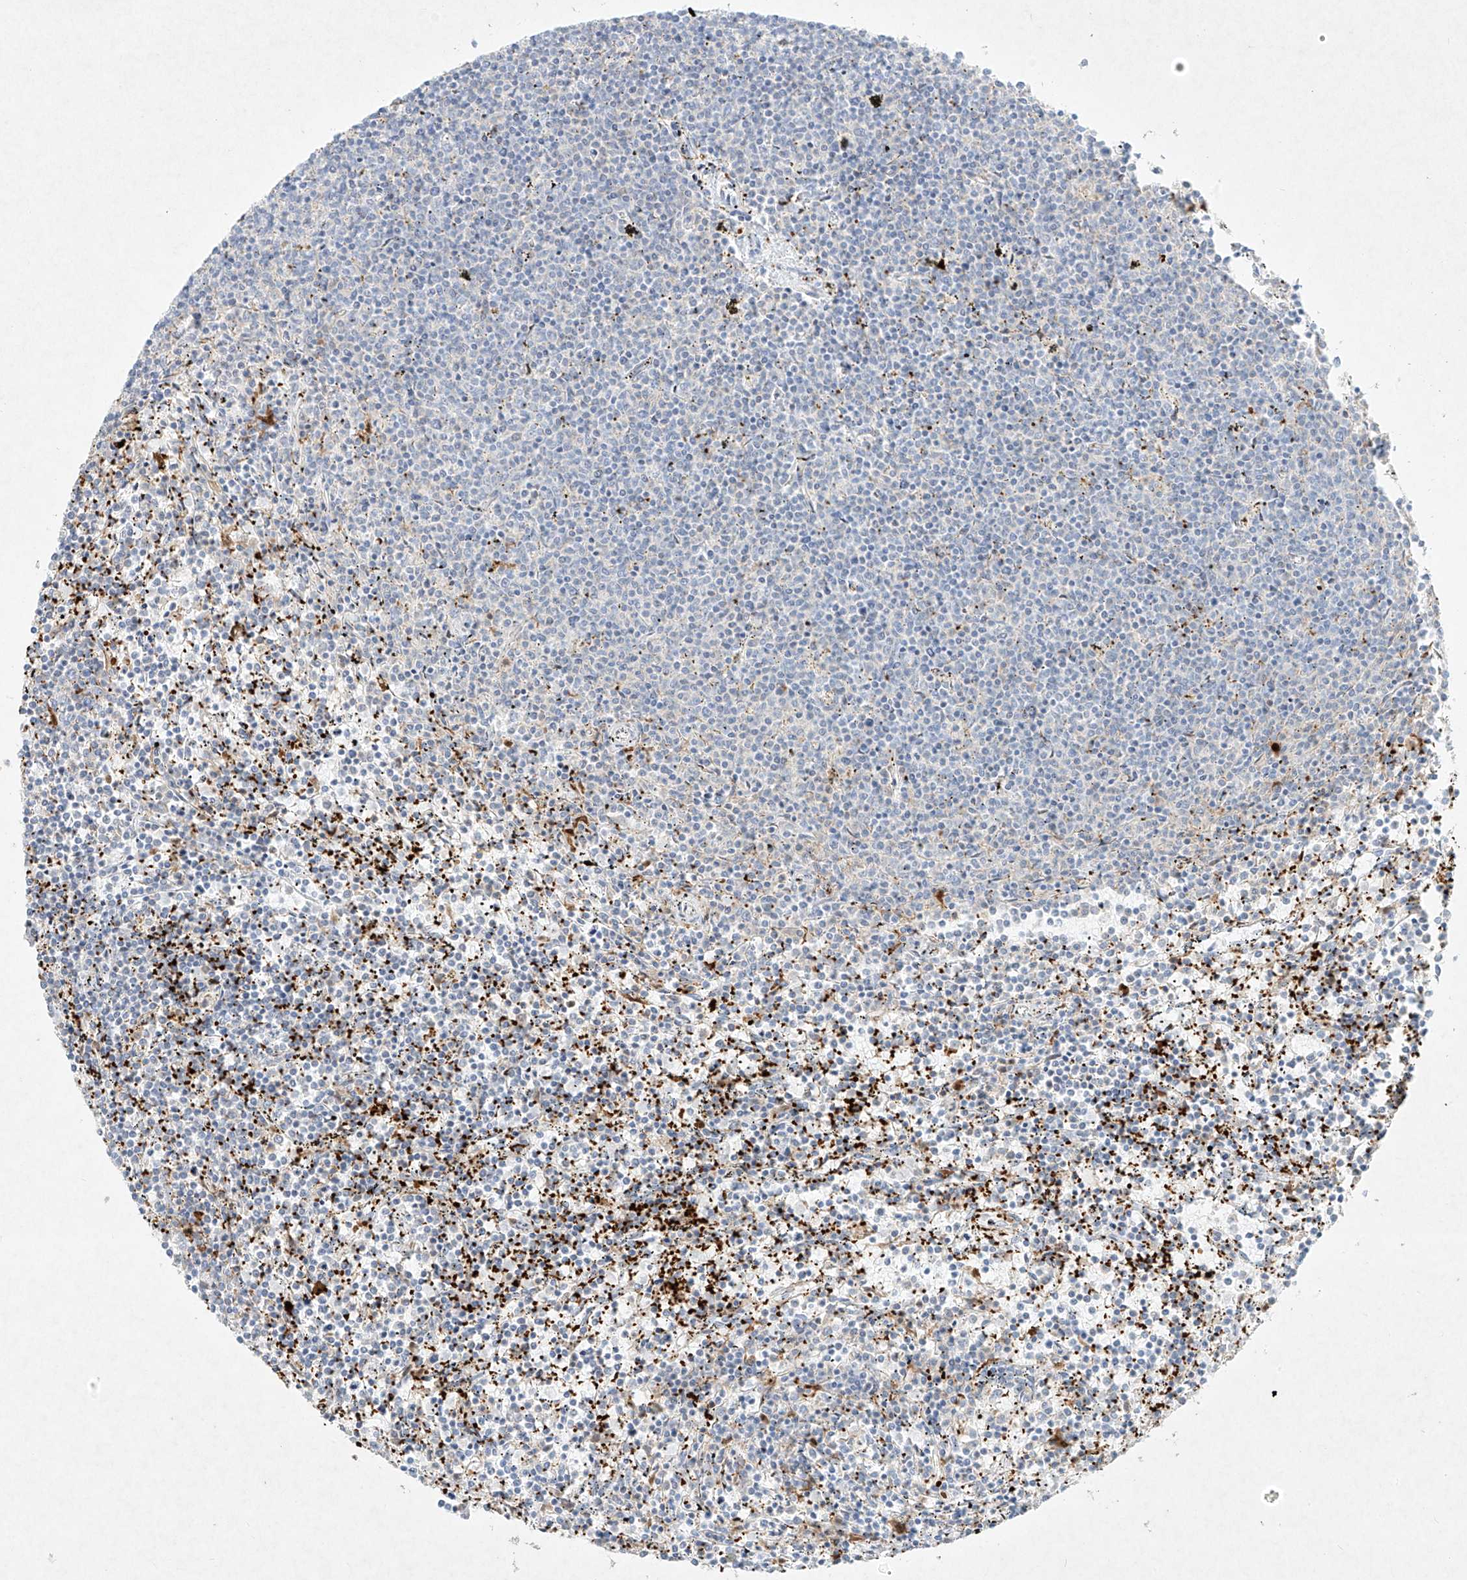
{"staining": {"intensity": "negative", "quantity": "none", "location": "none"}, "tissue": "lymphoma", "cell_type": "Tumor cells", "image_type": "cancer", "snomed": [{"axis": "morphology", "description": "Malignant lymphoma, non-Hodgkin's type, Low grade"}, {"axis": "topography", "description": "Spleen"}], "caption": "Tumor cells are negative for brown protein staining in malignant lymphoma, non-Hodgkin's type (low-grade).", "gene": "PLEK", "patient": {"sex": "female", "age": 50}}